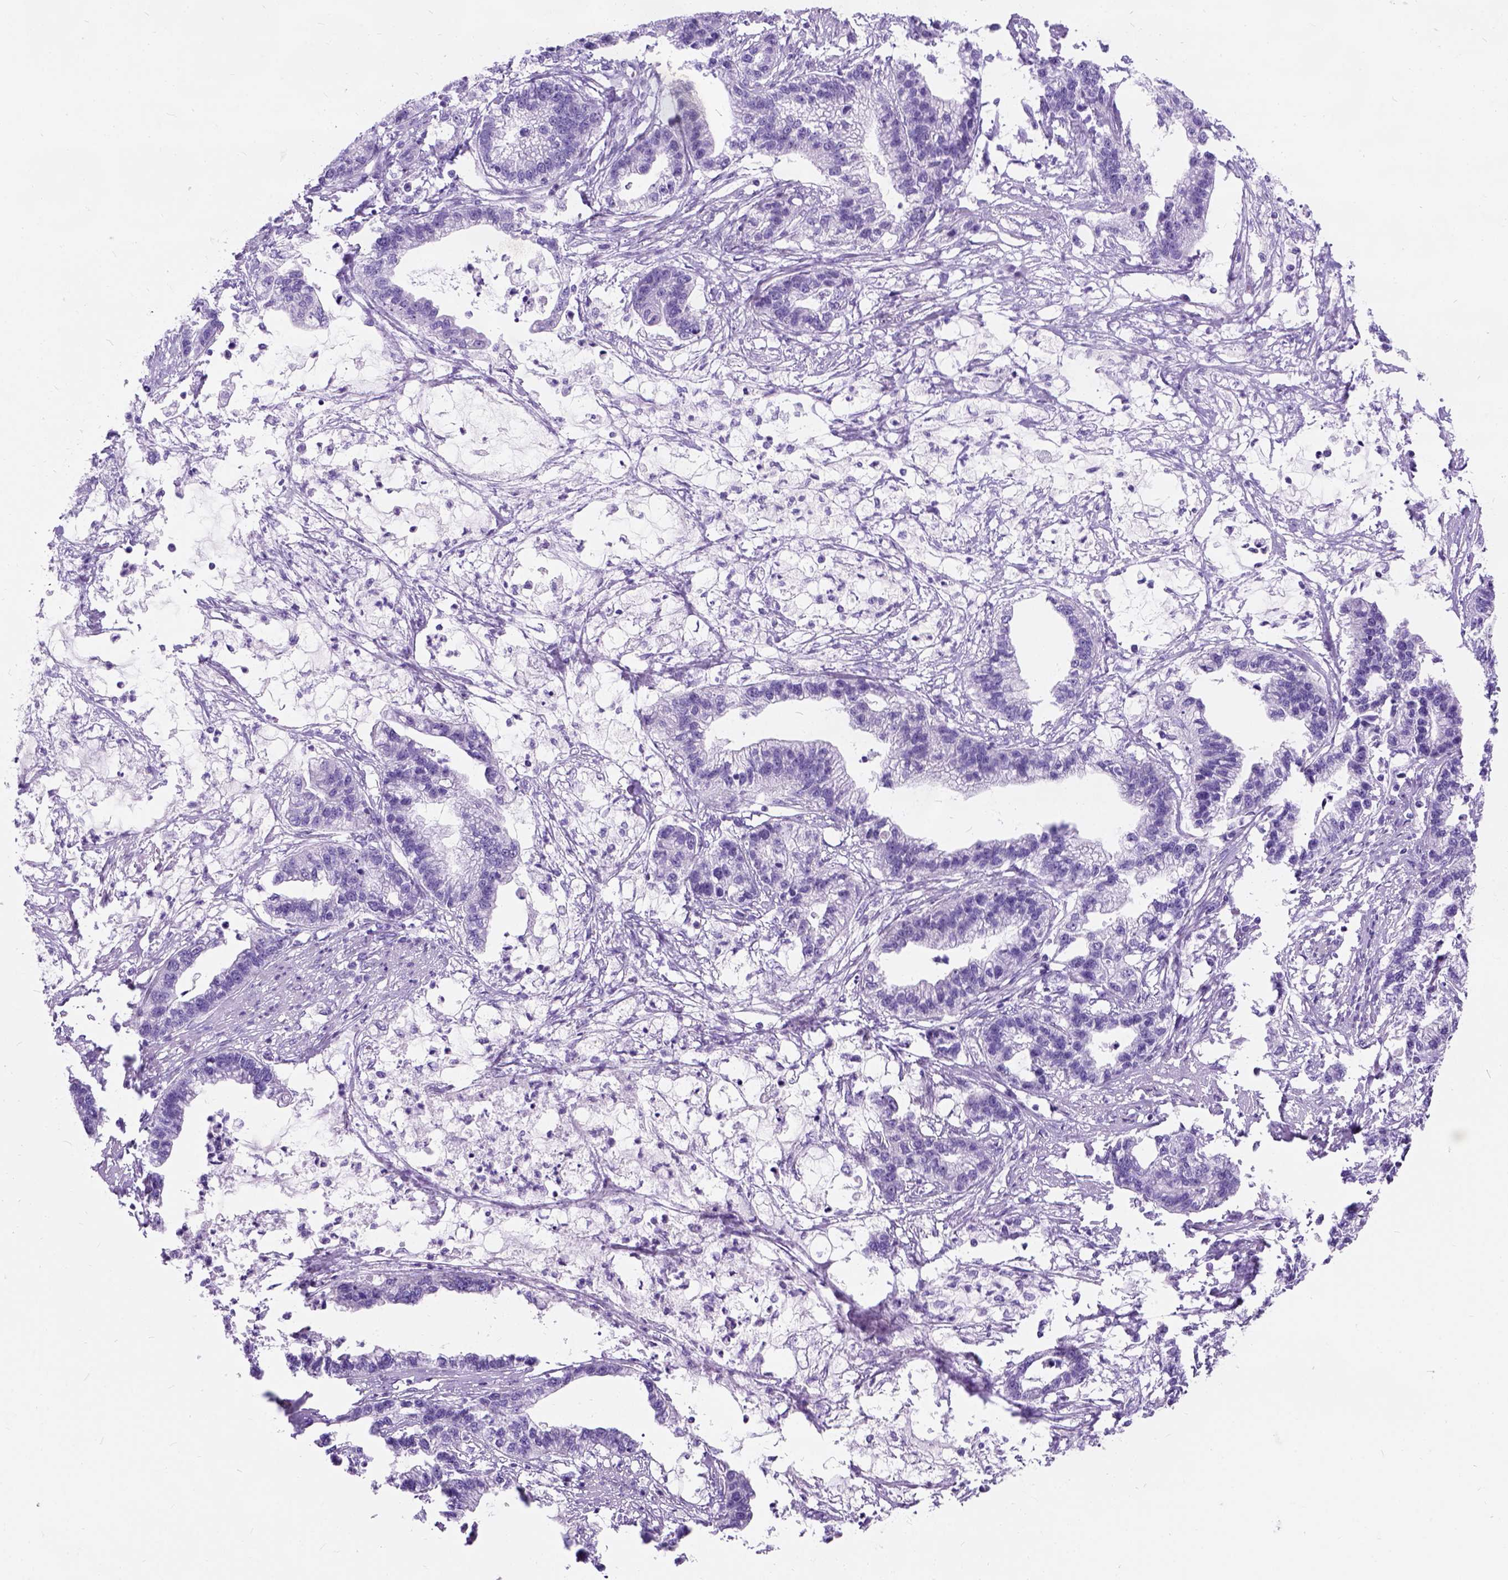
{"staining": {"intensity": "negative", "quantity": "none", "location": "none"}, "tissue": "stomach cancer", "cell_type": "Tumor cells", "image_type": "cancer", "snomed": [{"axis": "morphology", "description": "Adenocarcinoma, NOS"}, {"axis": "topography", "description": "Stomach"}], "caption": "The image demonstrates no significant expression in tumor cells of stomach cancer.", "gene": "C7orf57", "patient": {"sex": "male", "age": 83}}